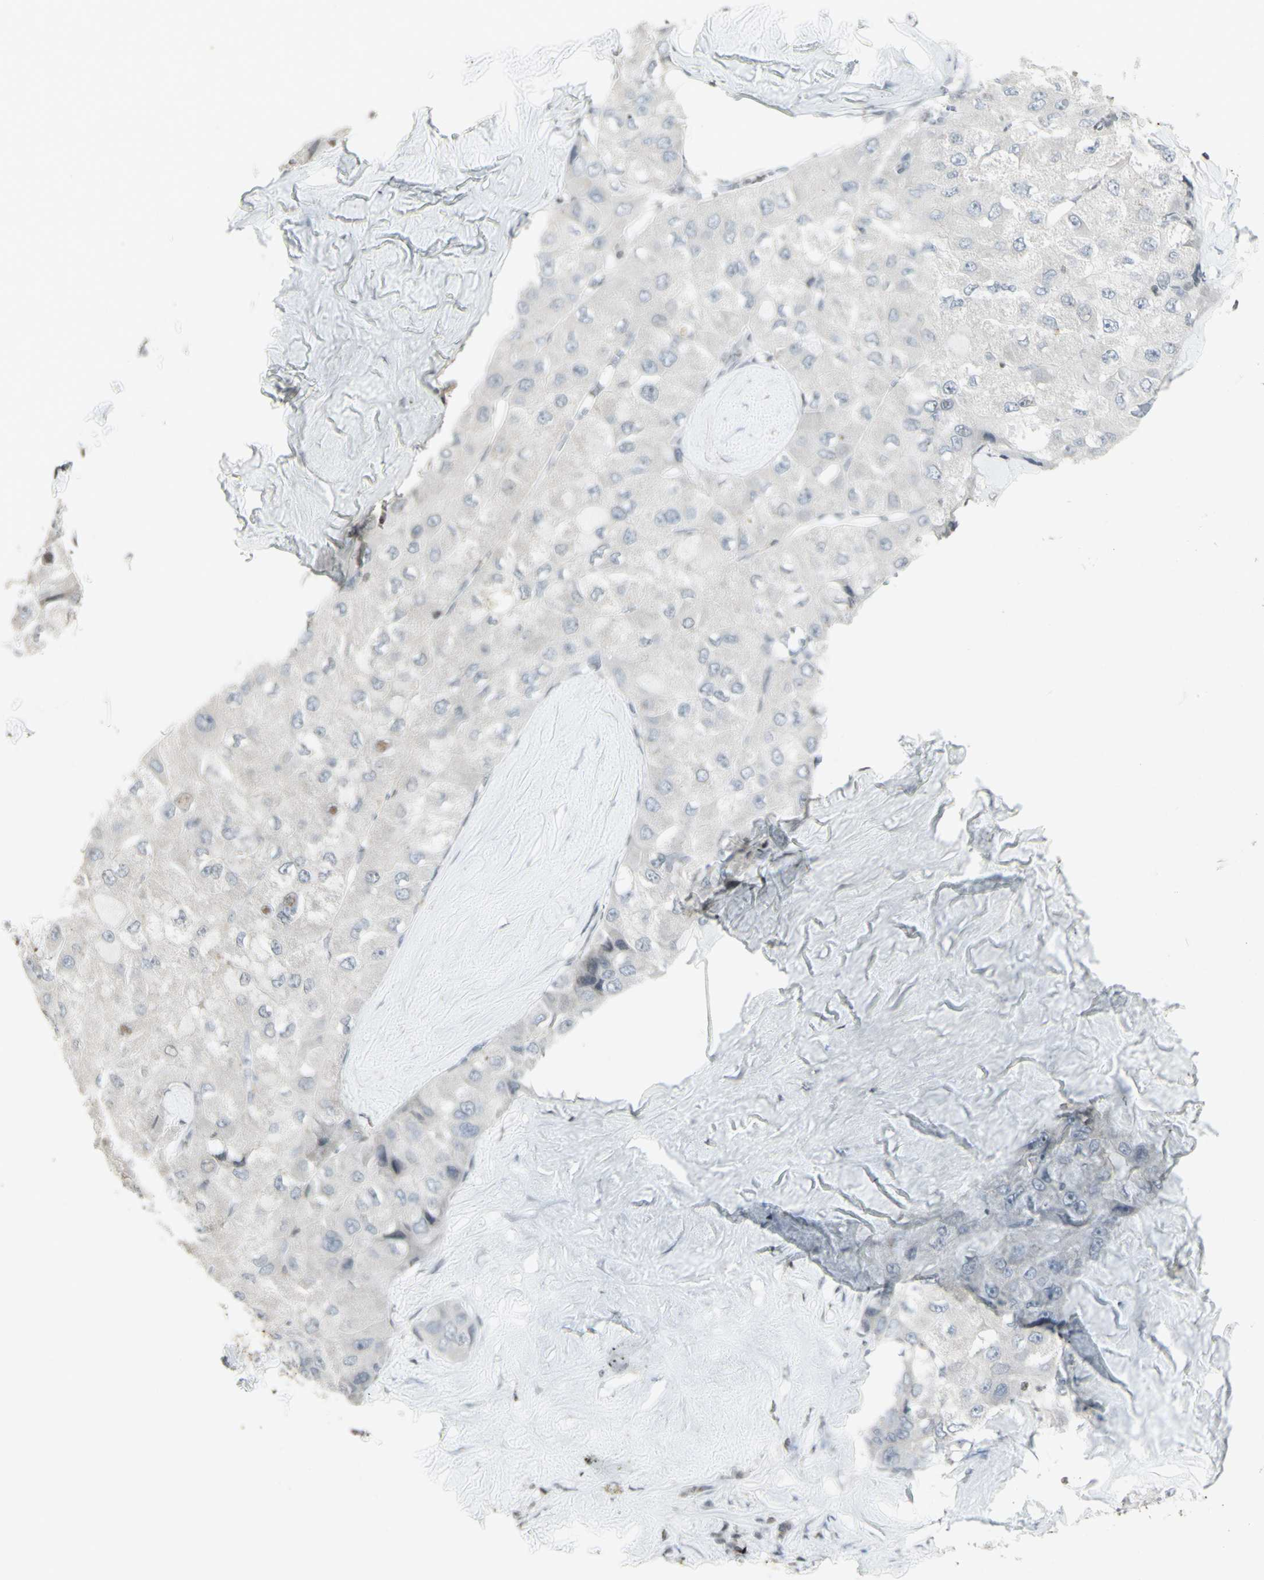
{"staining": {"intensity": "negative", "quantity": "none", "location": "none"}, "tissue": "liver cancer", "cell_type": "Tumor cells", "image_type": "cancer", "snomed": [{"axis": "morphology", "description": "Carcinoma, Hepatocellular, NOS"}, {"axis": "topography", "description": "Liver"}], "caption": "High magnification brightfield microscopy of liver cancer stained with DAB (3,3'-diaminobenzidine) (brown) and counterstained with hematoxylin (blue): tumor cells show no significant positivity.", "gene": "MUC5AC", "patient": {"sex": "male", "age": 80}}